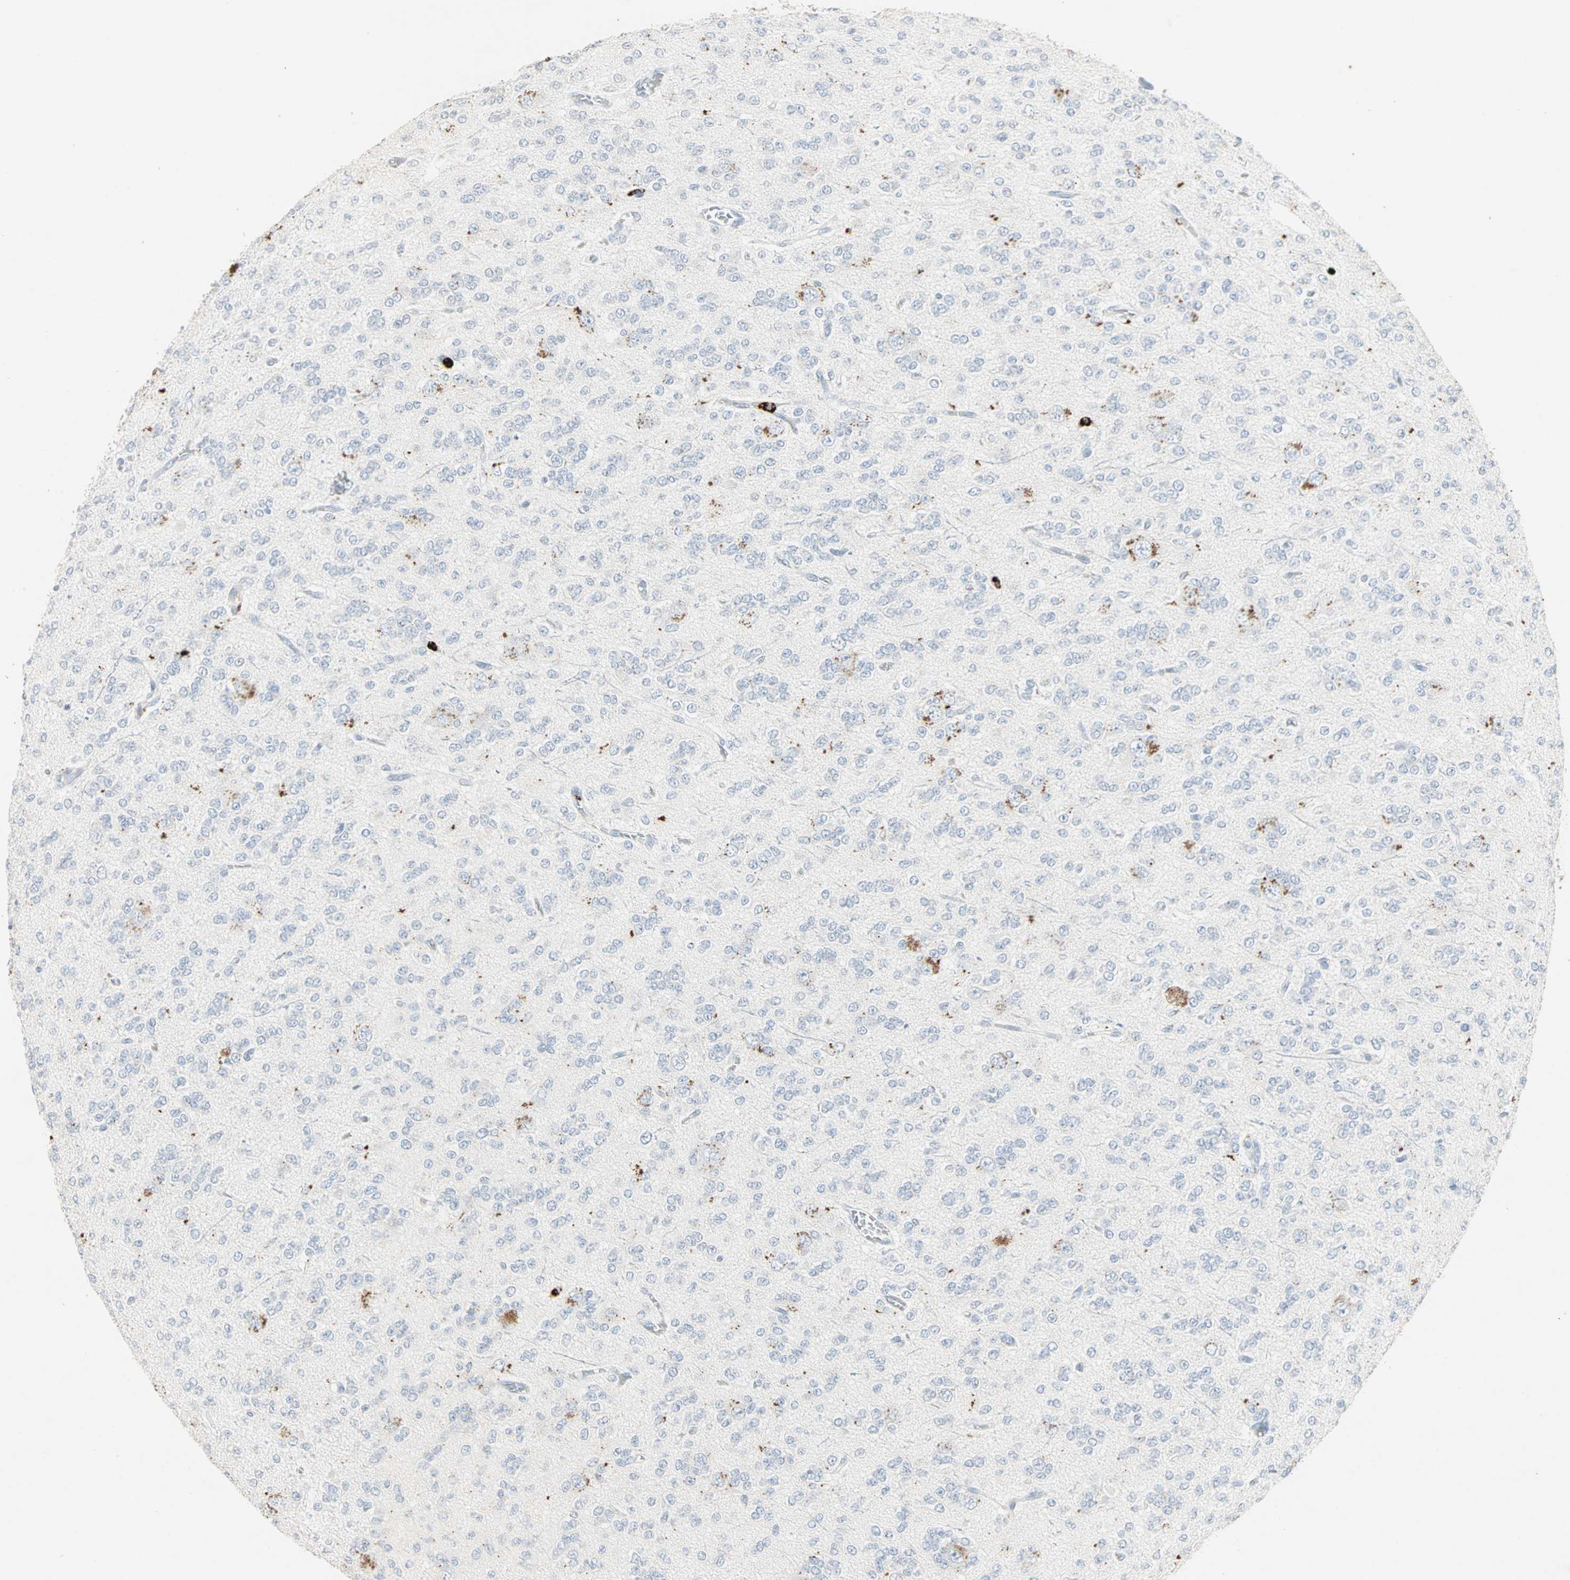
{"staining": {"intensity": "moderate", "quantity": "<25%", "location": "cytoplasmic/membranous"}, "tissue": "glioma", "cell_type": "Tumor cells", "image_type": "cancer", "snomed": [{"axis": "morphology", "description": "Glioma, malignant, Low grade"}, {"axis": "topography", "description": "Brain"}], "caption": "Brown immunohistochemical staining in human glioma shows moderate cytoplasmic/membranous expression in about <25% of tumor cells. The staining was performed using DAB, with brown indicating positive protein expression. Nuclei are stained blue with hematoxylin.", "gene": "CEACAM6", "patient": {"sex": "male", "age": 38}}